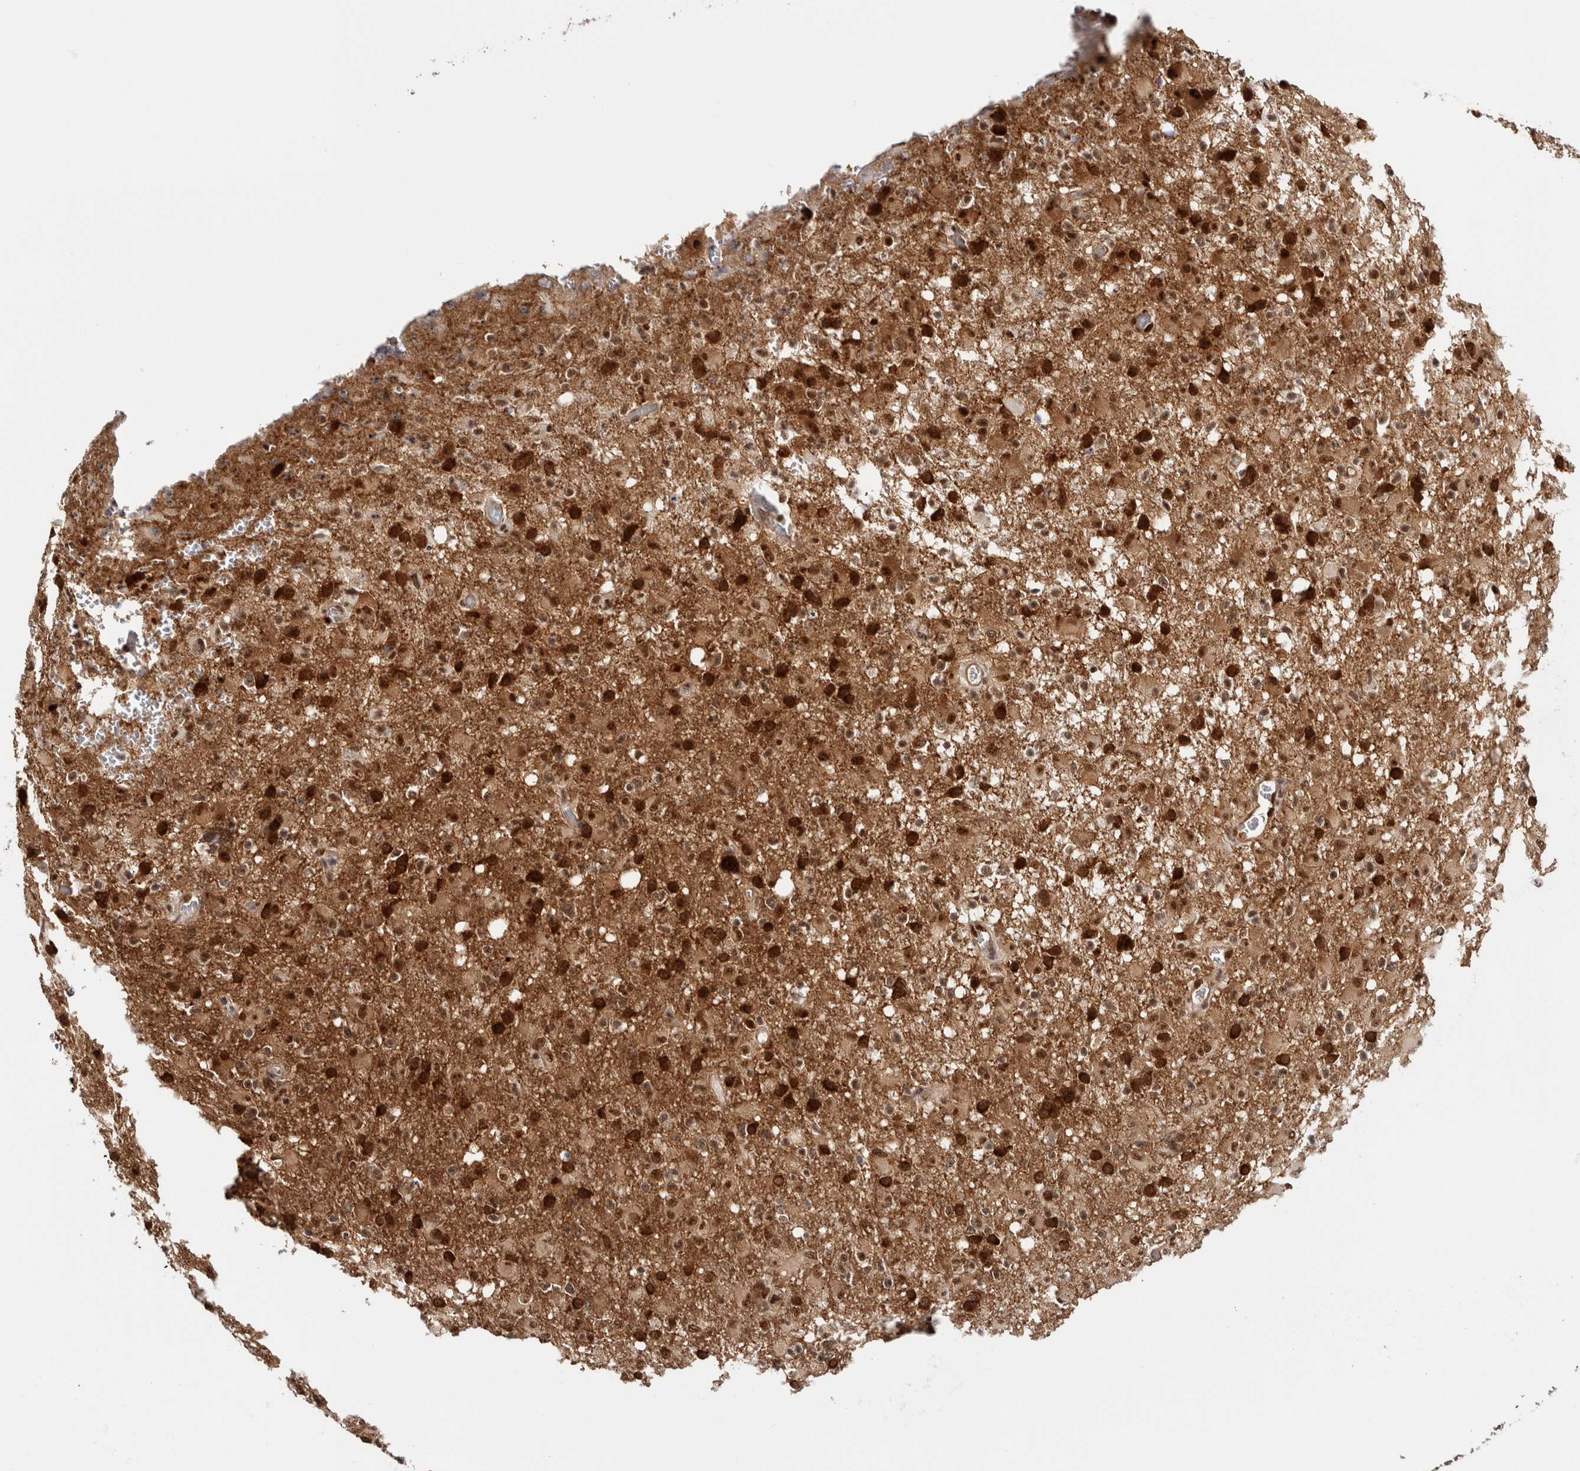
{"staining": {"intensity": "strong", "quantity": ">75%", "location": "cytoplasmic/membranous,nuclear"}, "tissue": "glioma", "cell_type": "Tumor cells", "image_type": "cancer", "snomed": [{"axis": "morphology", "description": "Glioma, malignant, High grade"}, {"axis": "topography", "description": "Brain"}], "caption": "Protein expression analysis of glioma shows strong cytoplasmic/membranous and nuclear positivity in approximately >75% of tumor cells. (IHC, brightfield microscopy, high magnification).", "gene": "MKNK1", "patient": {"sex": "female", "age": 57}}